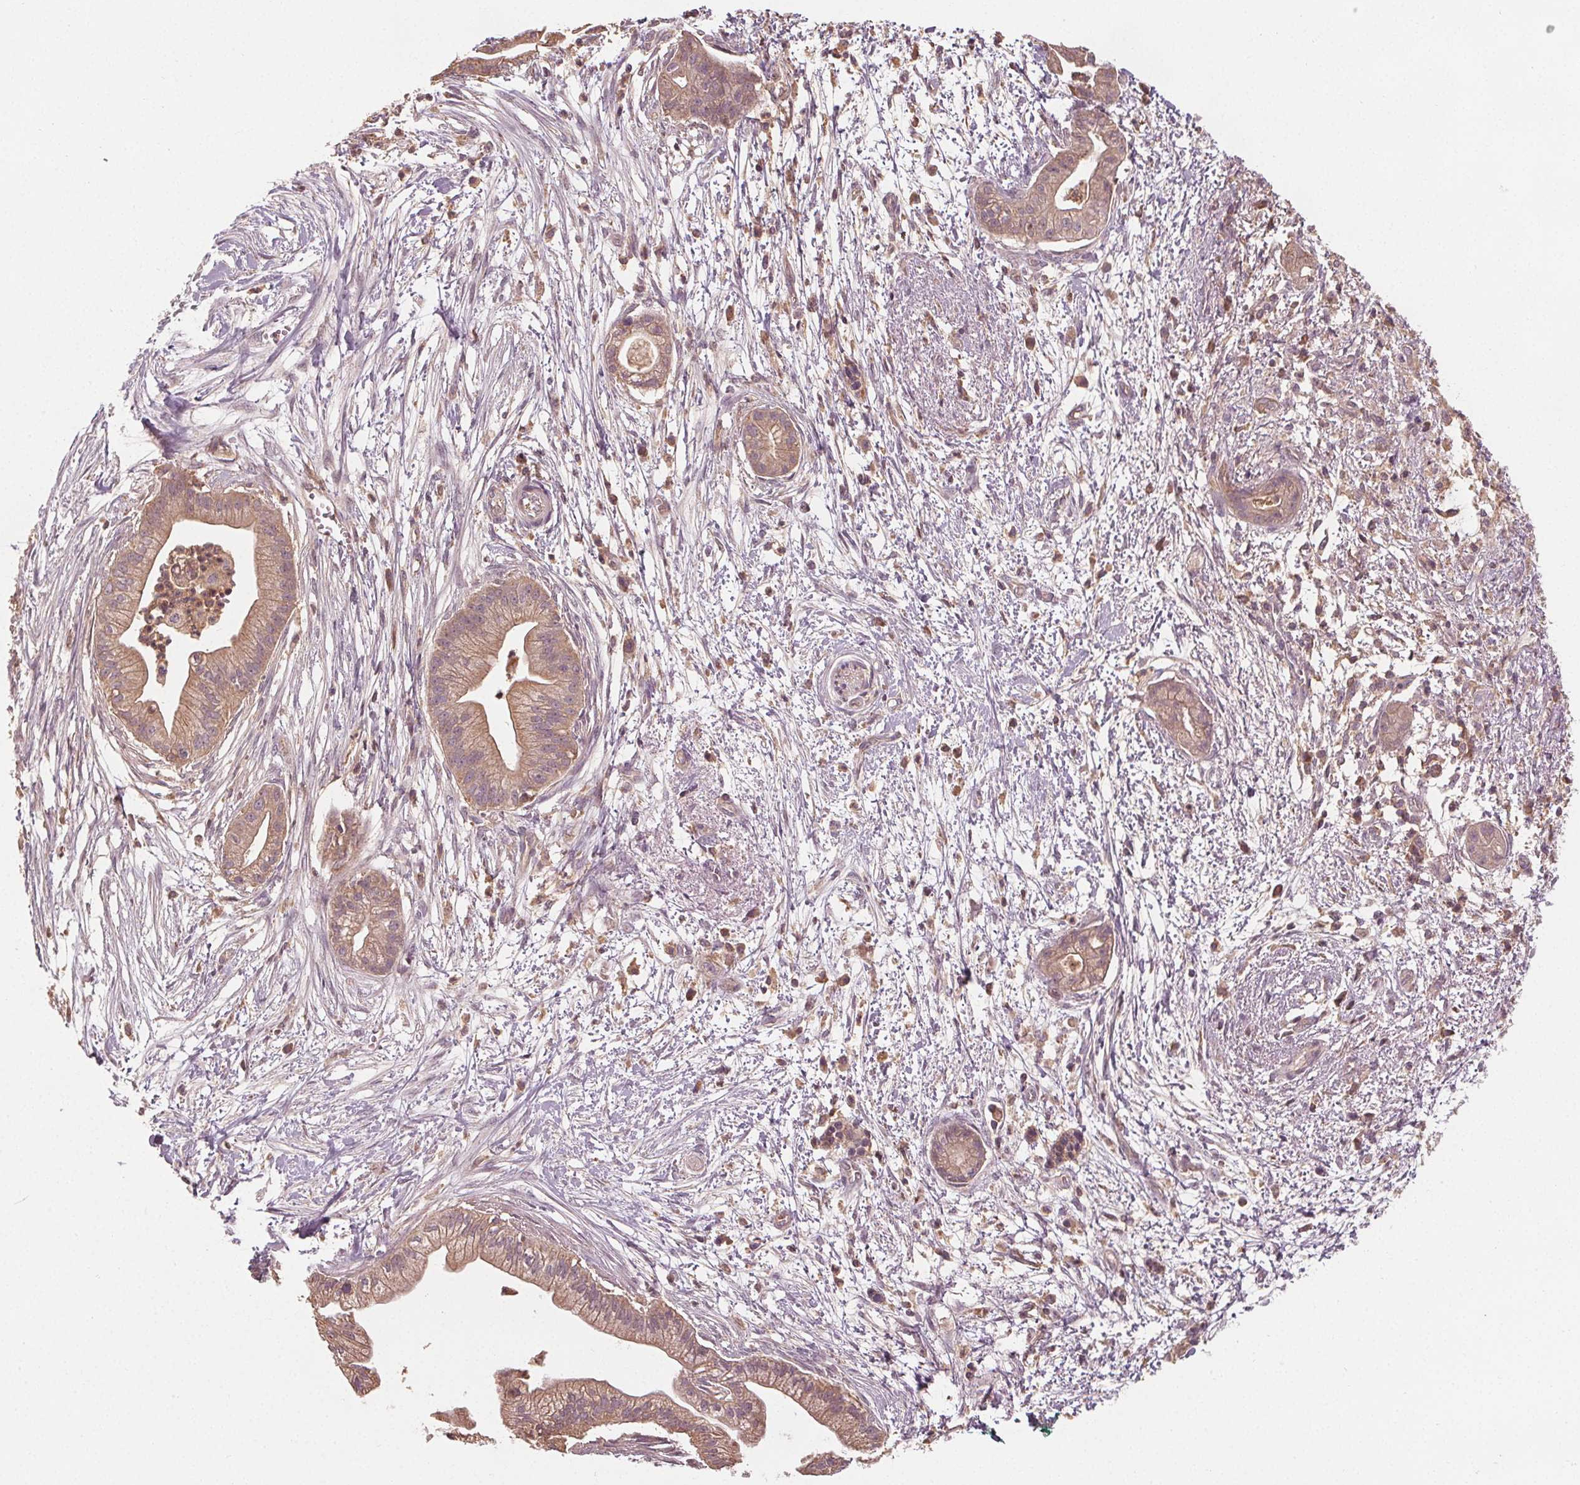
{"staining": {"intensity": "moderate", "quantity": ">75%", "location": "cytoplasmic/membranous"}, "tissue": "pancreatic cancer", "cell_type": "Tumor cells", "image_type": "cancer", "snomed": [{"axis": "morphology", "description": "Normal tissue, NOS"}, {"axis": "morphology", "description": "Adenocarcinoma, NOS"}, {"axis": "topography", "description": "Lymph node"}, {"axis": "topography", "description": "Pancreas"}], "caption": "Pancreatic cancer was stained to show a protein in brown. There is medium levels of moderate cytoplasmic/membranous positivity in approximately >75% of tumor cells.", "gene": "GNB2", "patient": {"sex": "female", "age": 58}}